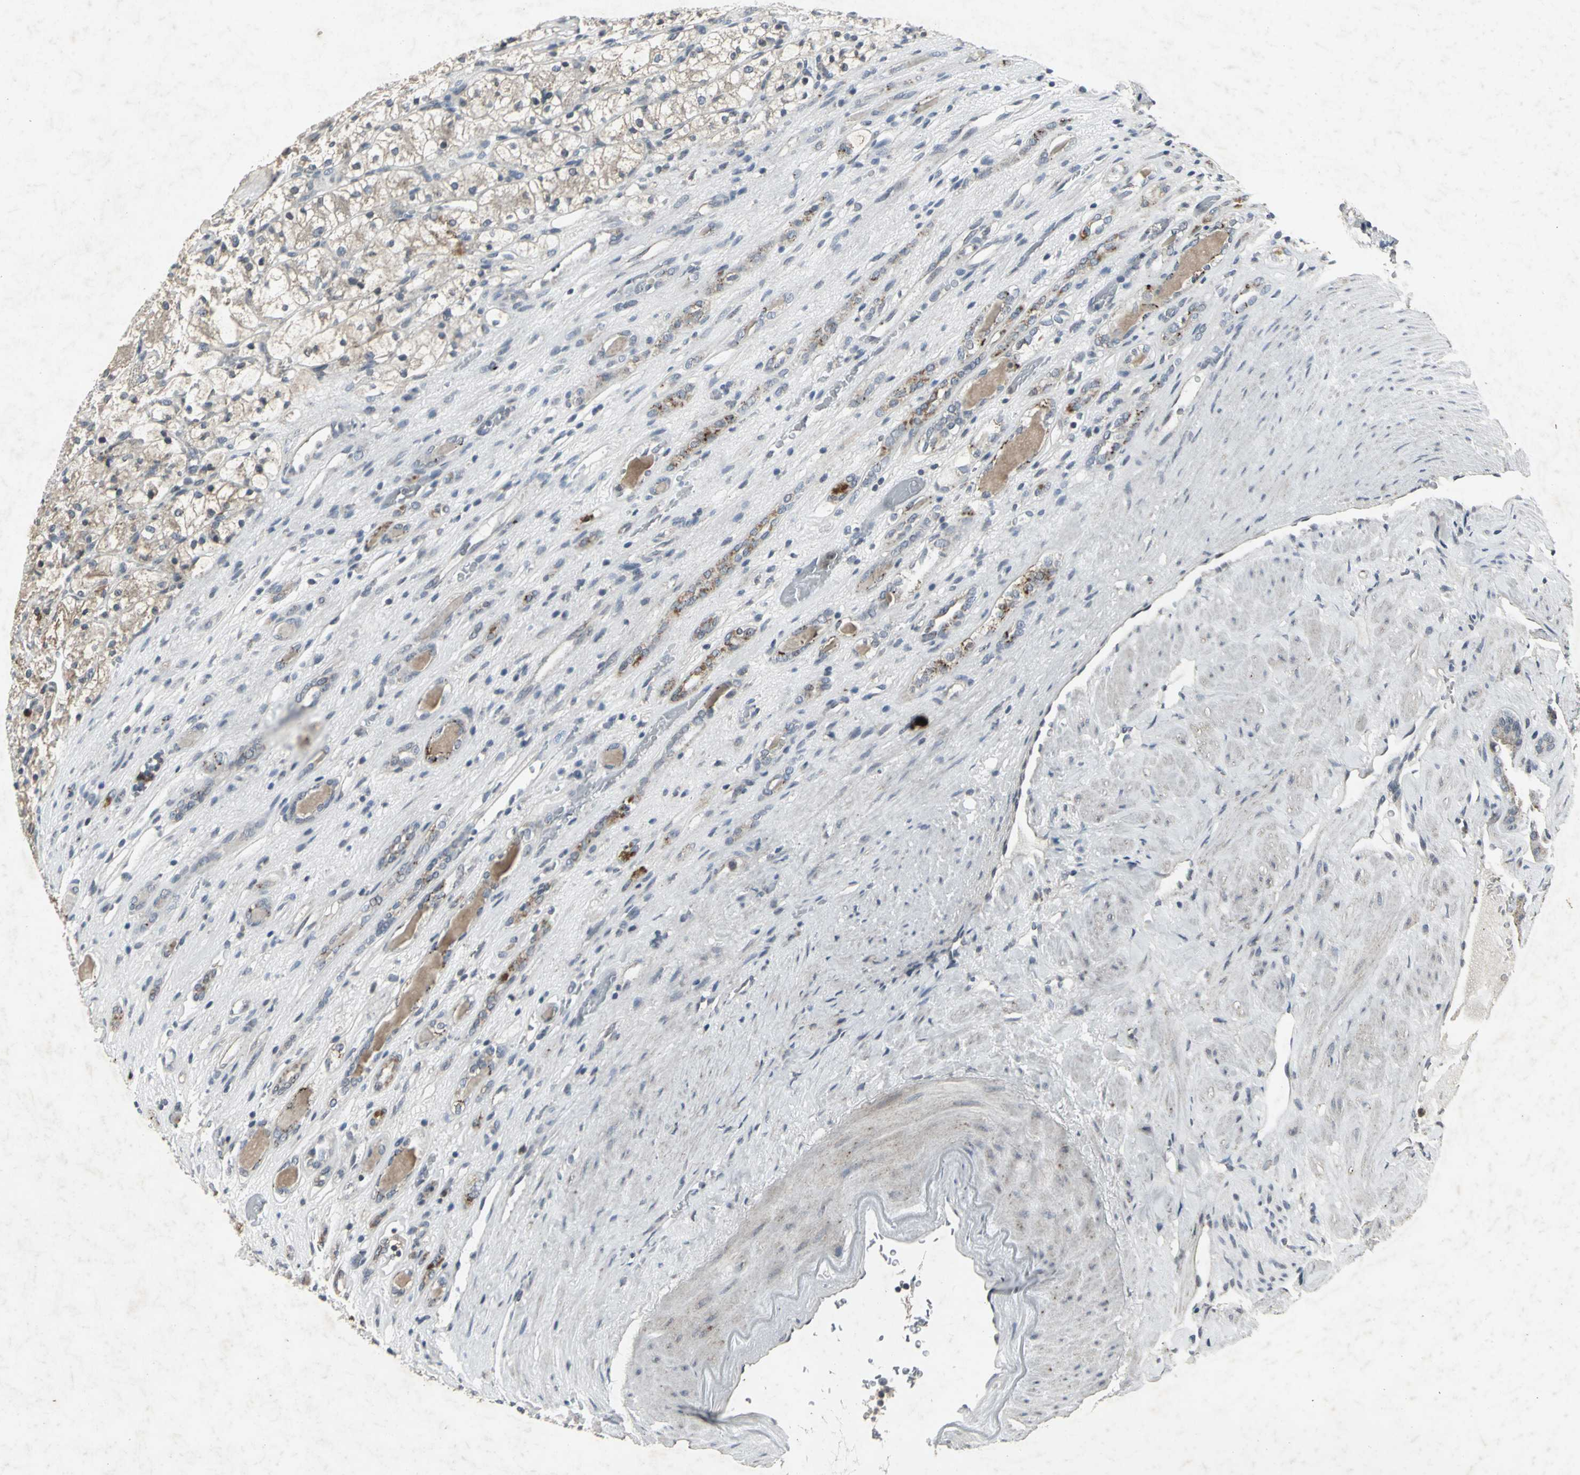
{"staining": {"intensity": "weak", "quantity": "25%-75%", "location": "cytoplasmic/membranous"}, "tissue": "renal cancer", "cell_type": "Tumor cells", "image_type": "cancer", "snomed": [{"axis": "morphology", "description": "Adenocarcinoma, NOS"}, {"axis": "topography", "description": "Kidney"}], "caption": "Tumor cells exhibit weak cytoplasmic/membranous positivity in approximately 25%-75% of cells in renal cancer (adenocarcinoma).", "gene": "BMP4", "patient": {"sex": "female", "age": 60}}